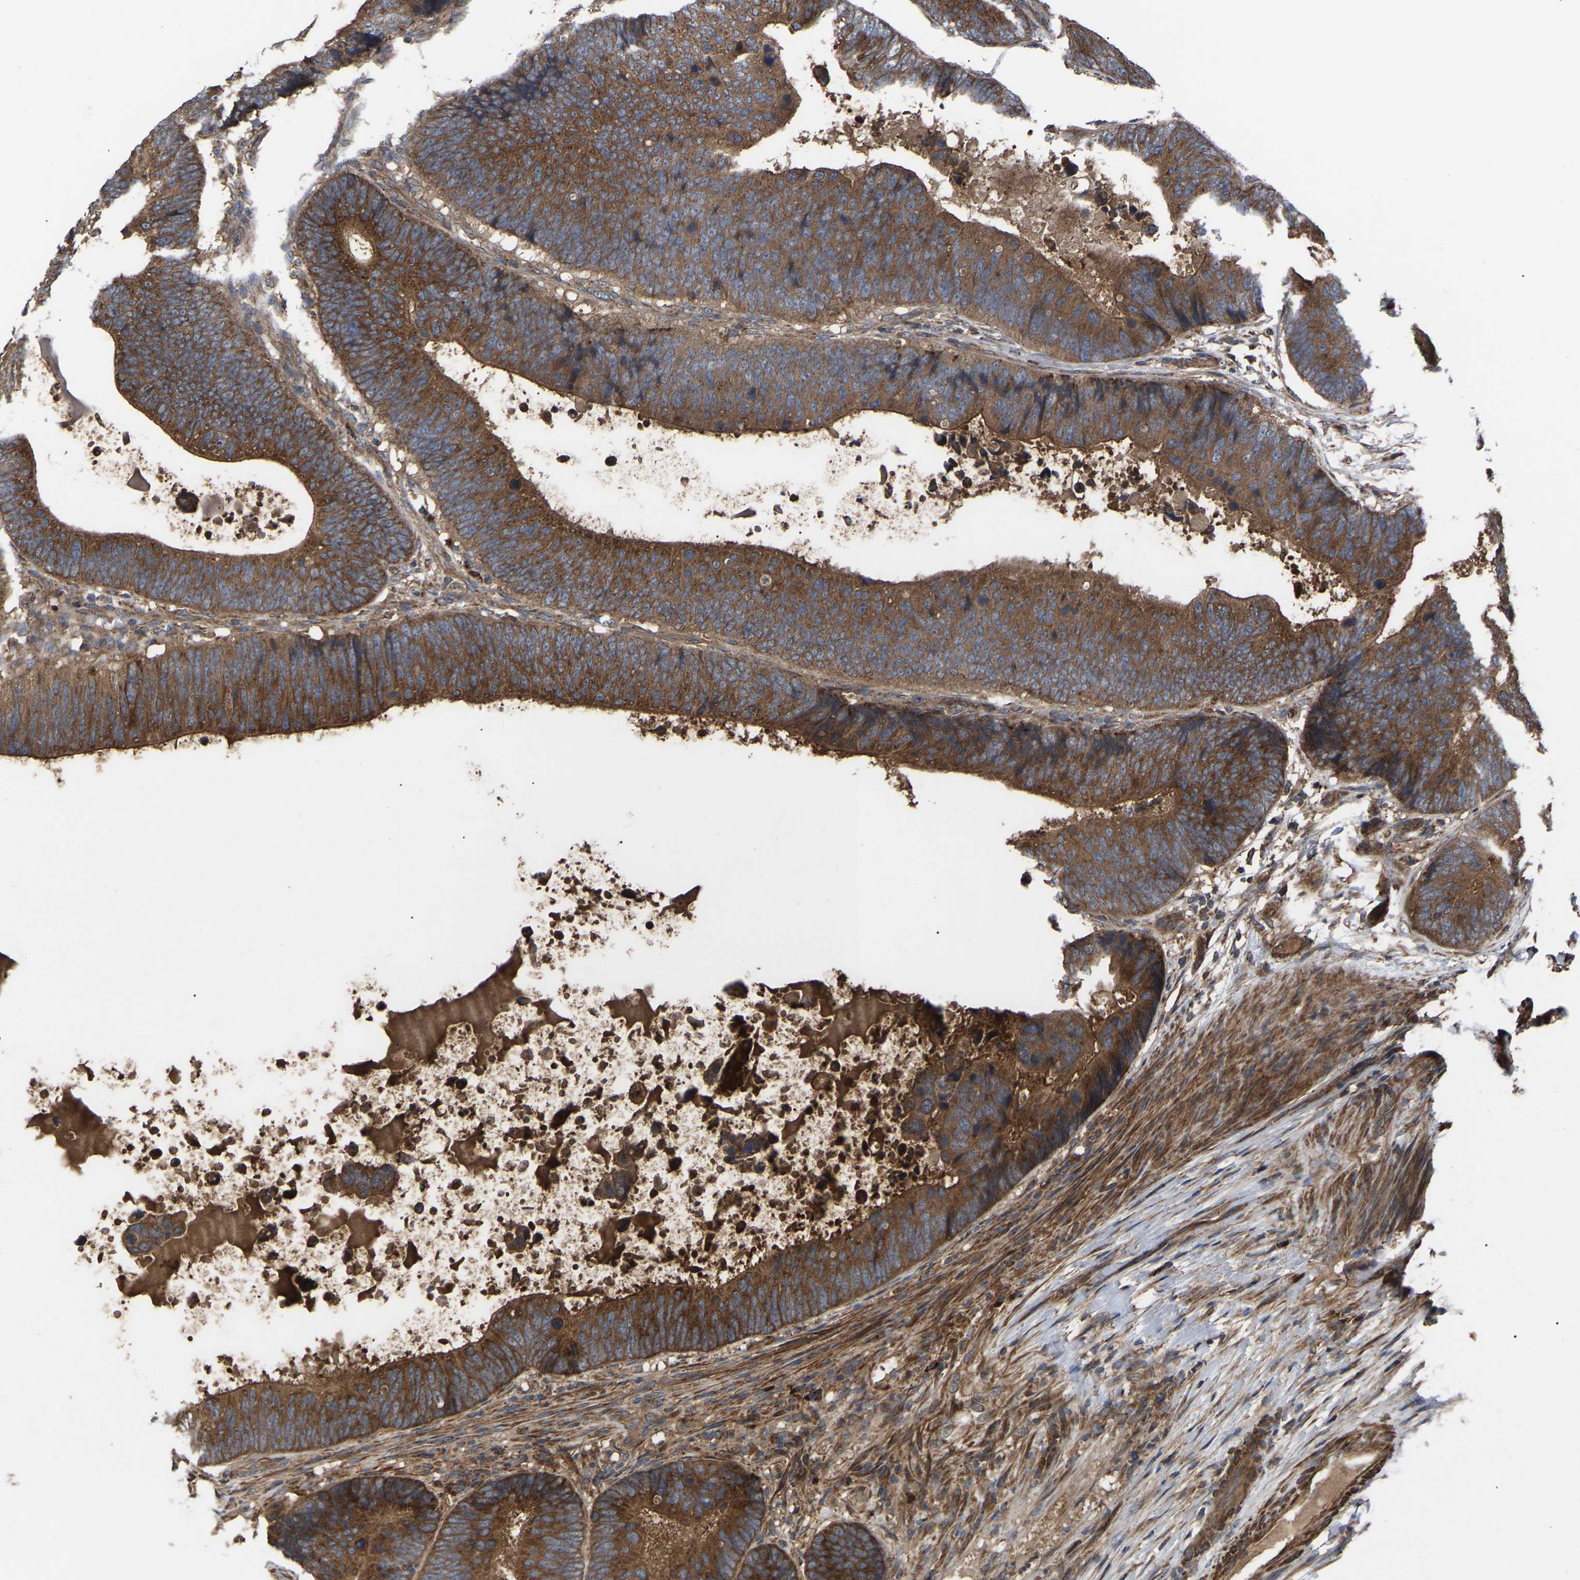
{"staining": {"intensity": "moderate", "quantity": ">75%", "location": "cytoplasmic/membranous"}, "tissue": "colorectal cancer", "cell_type": "Tumor cells", "image_type": "cancer", "snomed": [{"axis": "morphology", "description": "Adenocarcinoma, NOS"}, {"axis": "topography", "description": "Colon"}], "caption": "Immunohistochemistry (IHC) micrograph of human adenocarcinoma (colorectal) stained for a protein (brown), which displays medium levels of moderate cytoplasmic/membranous positivity in approximately >75% of tumor cells.", "gene": "GCC1", "patient": {"sex": "male", "age": 56}}